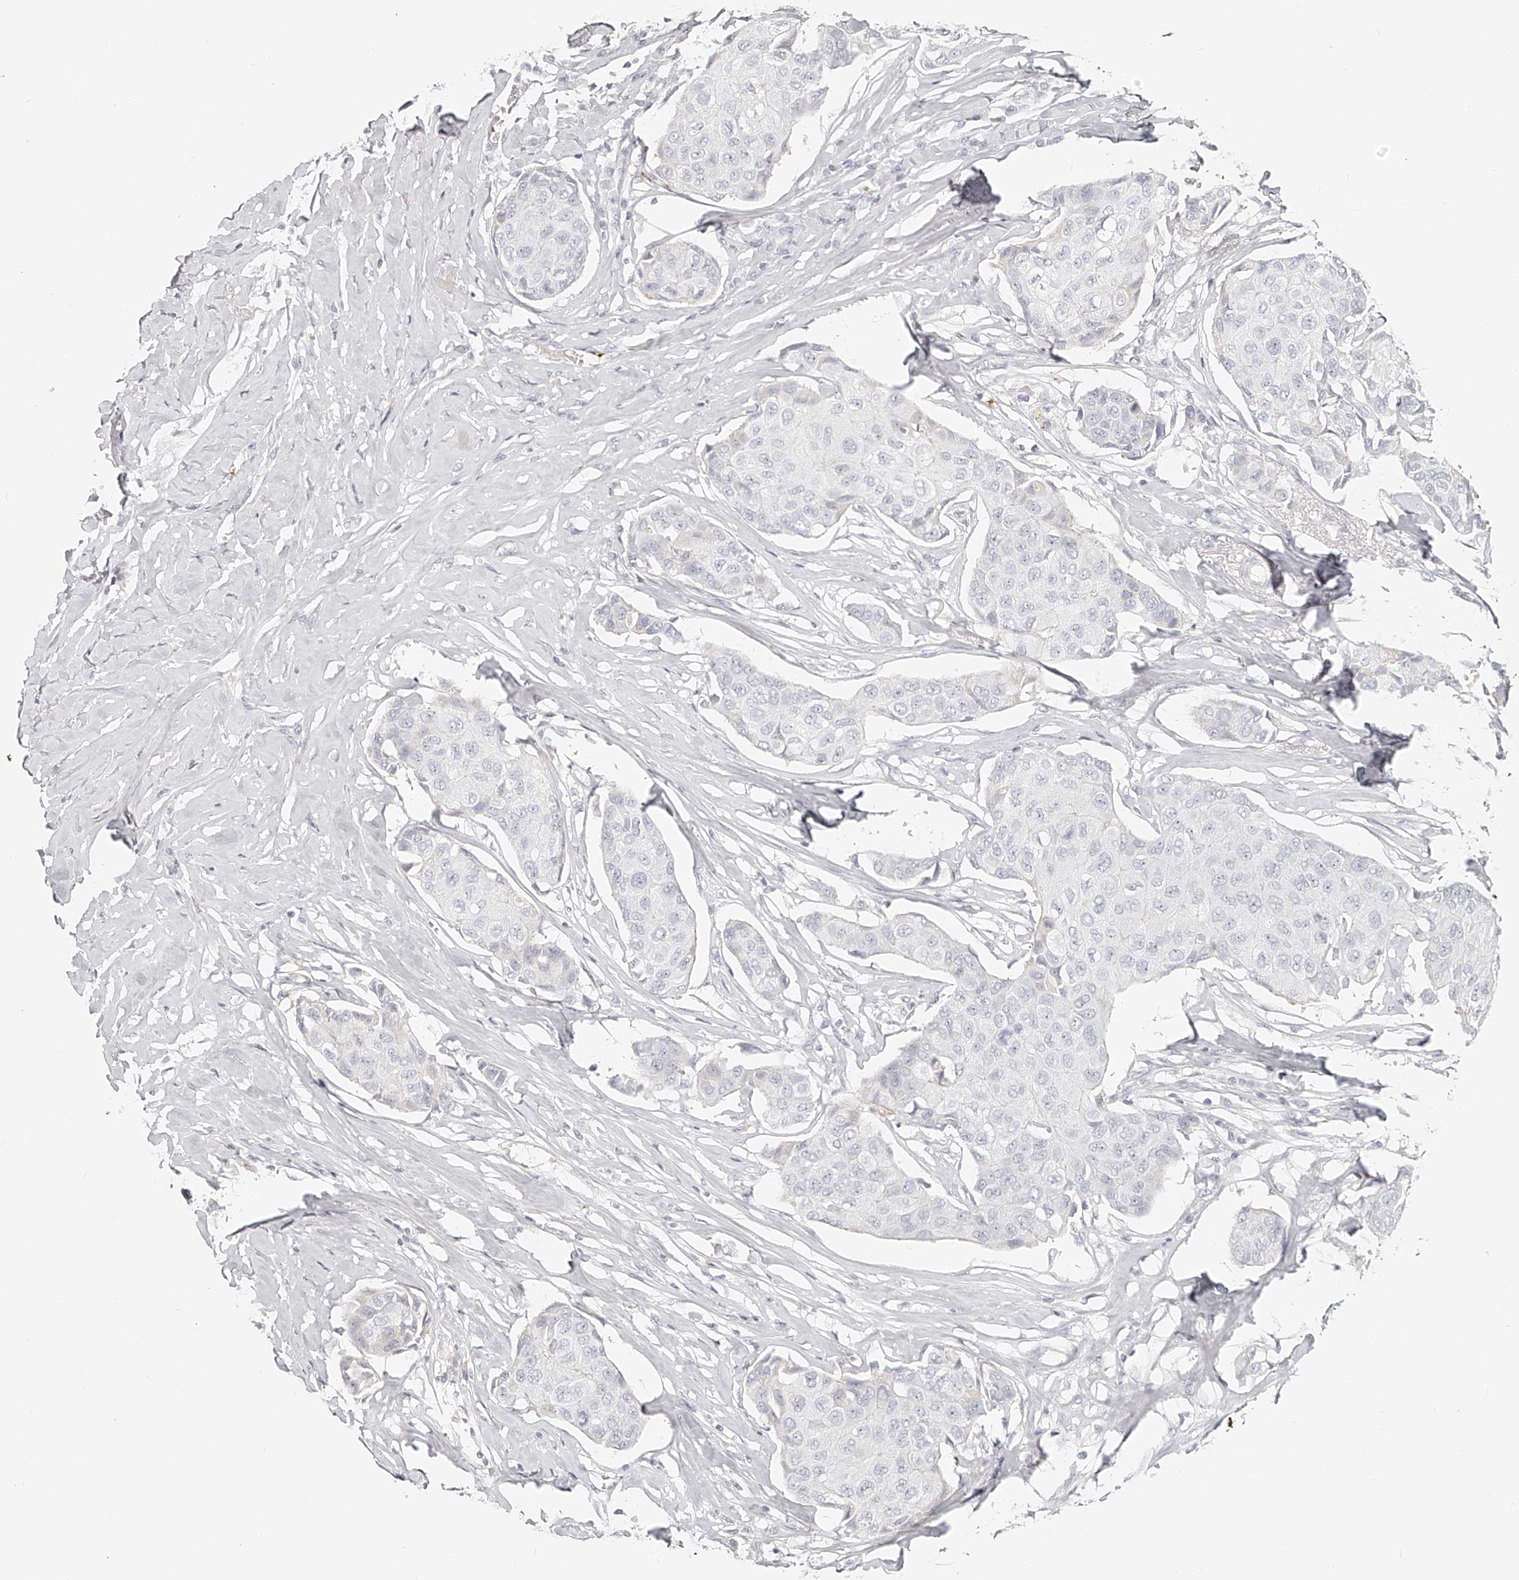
{"staining": {"intensity": "negative", "quantity": "none", "location": "none"}, "tissue": "breast cancer", "cell_type": "Tumor cells", "image_type": "cancer", "snomed": [{"axis": "morphology", "description": "Duct carcinoma"}, {"axis": "topography", "description": "Breast"}], "caption": "Tumor cells are negative for protein expression in human breast infiltrating ductal carcinoma.", "gene": "ITGB3", "patient": {"sex": "female", "age": 80}}